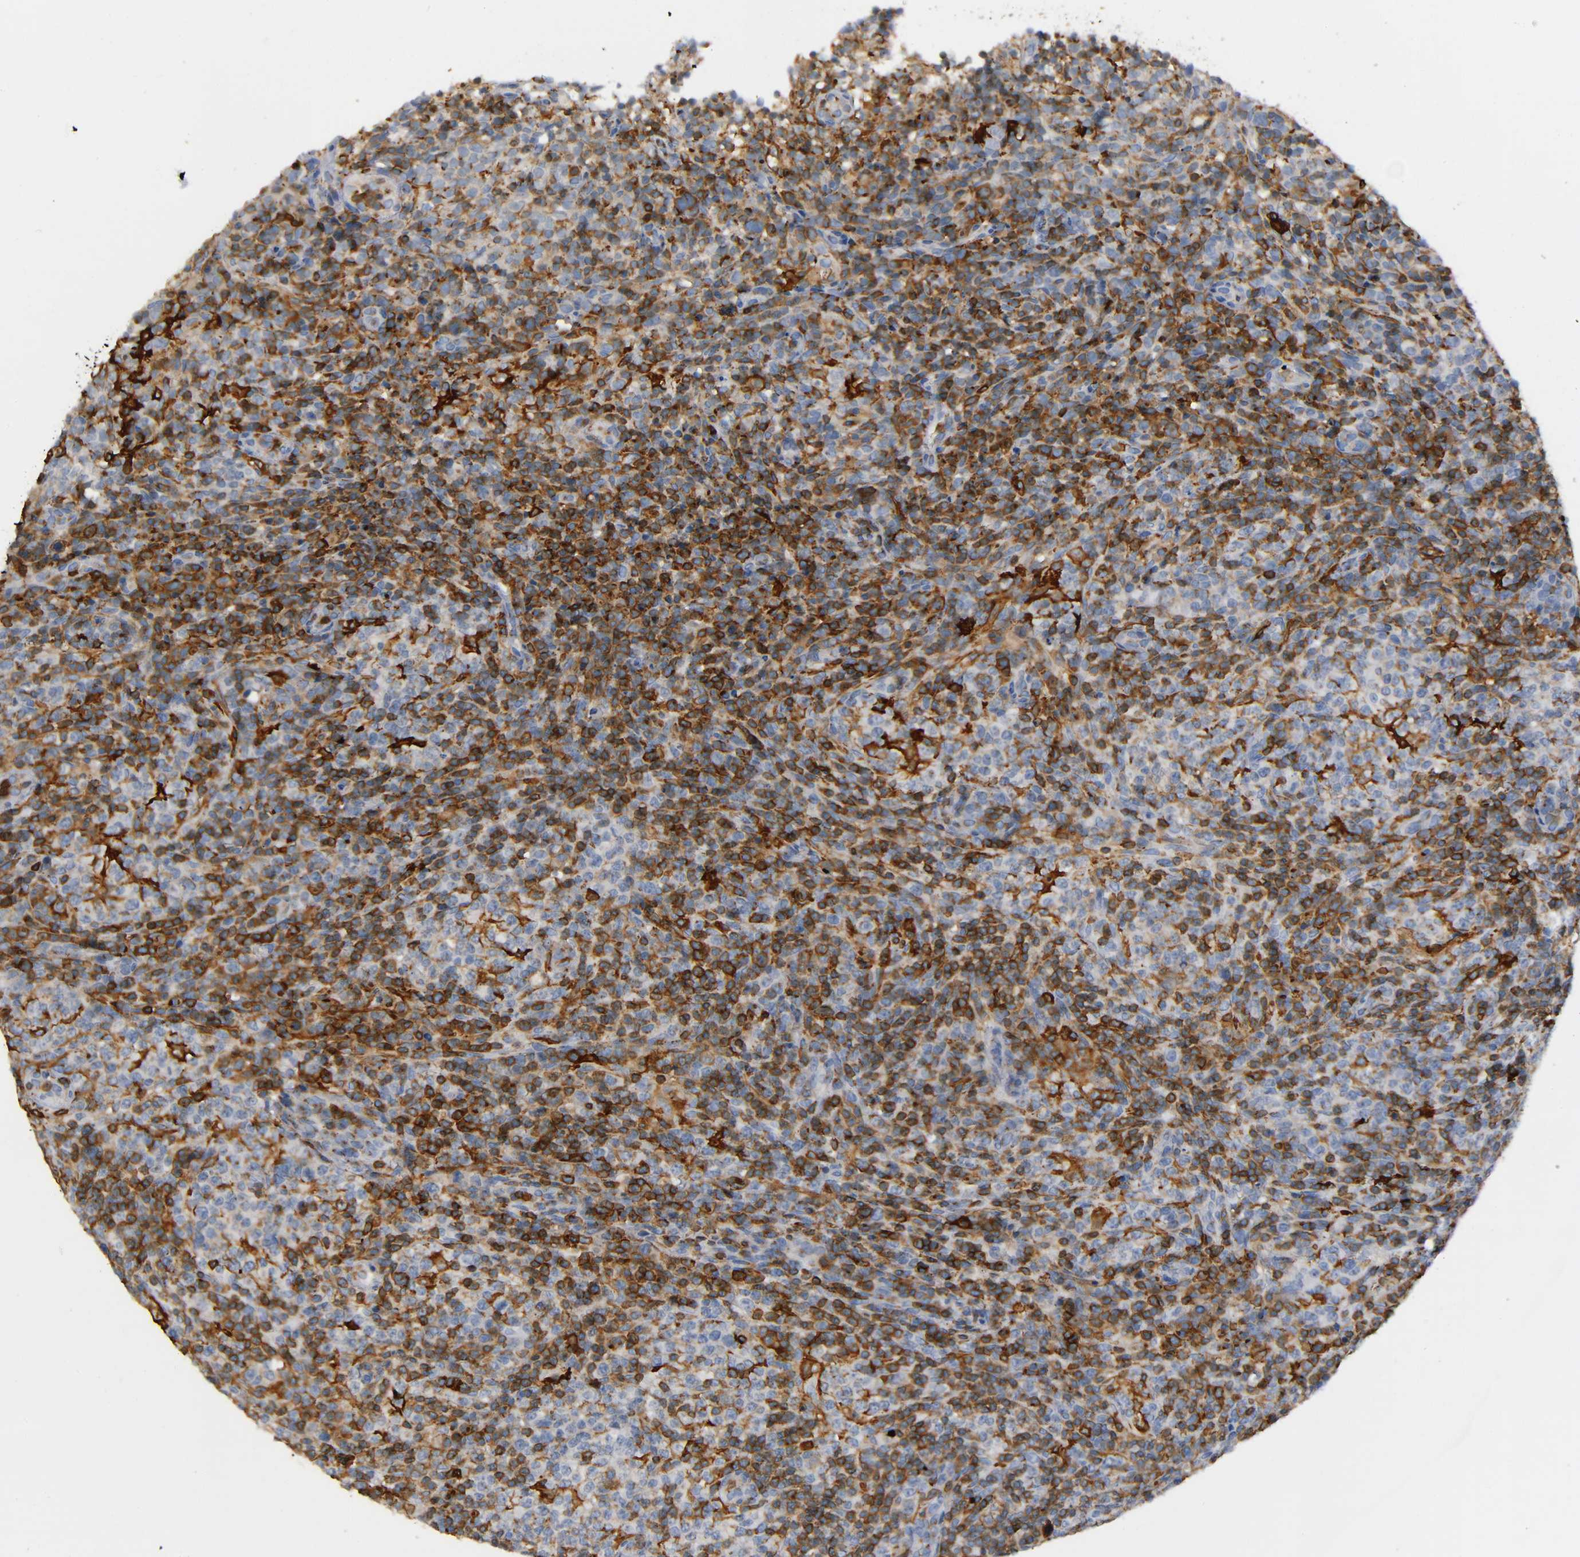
{"staining": {"intensity": "strong", "quantity": ">75%", "location": "cytoplasmic/membranous"}, "tissue": "lymphoma", "cell_type": "Tumor cells", "image_type": "cancer", "snomed": [{"axis": "morphology", "description": "Malignant lymphoma, non-Hodgkin's type, High grade"}, {"axis": "topography", "description": "Lymph node"}], "caption": "IHC (DAB) staining of human high-grade malignant lymphoma, non-Hodgkin's type shows strong cytoplasmic/membranous protein expression in approximately >75% of tumor cells. (brown staining indicates protein expression, while blue staining denotes nuclei).", "gene": "CAPN10", "patient": {"sex": "female", "age": 76}}